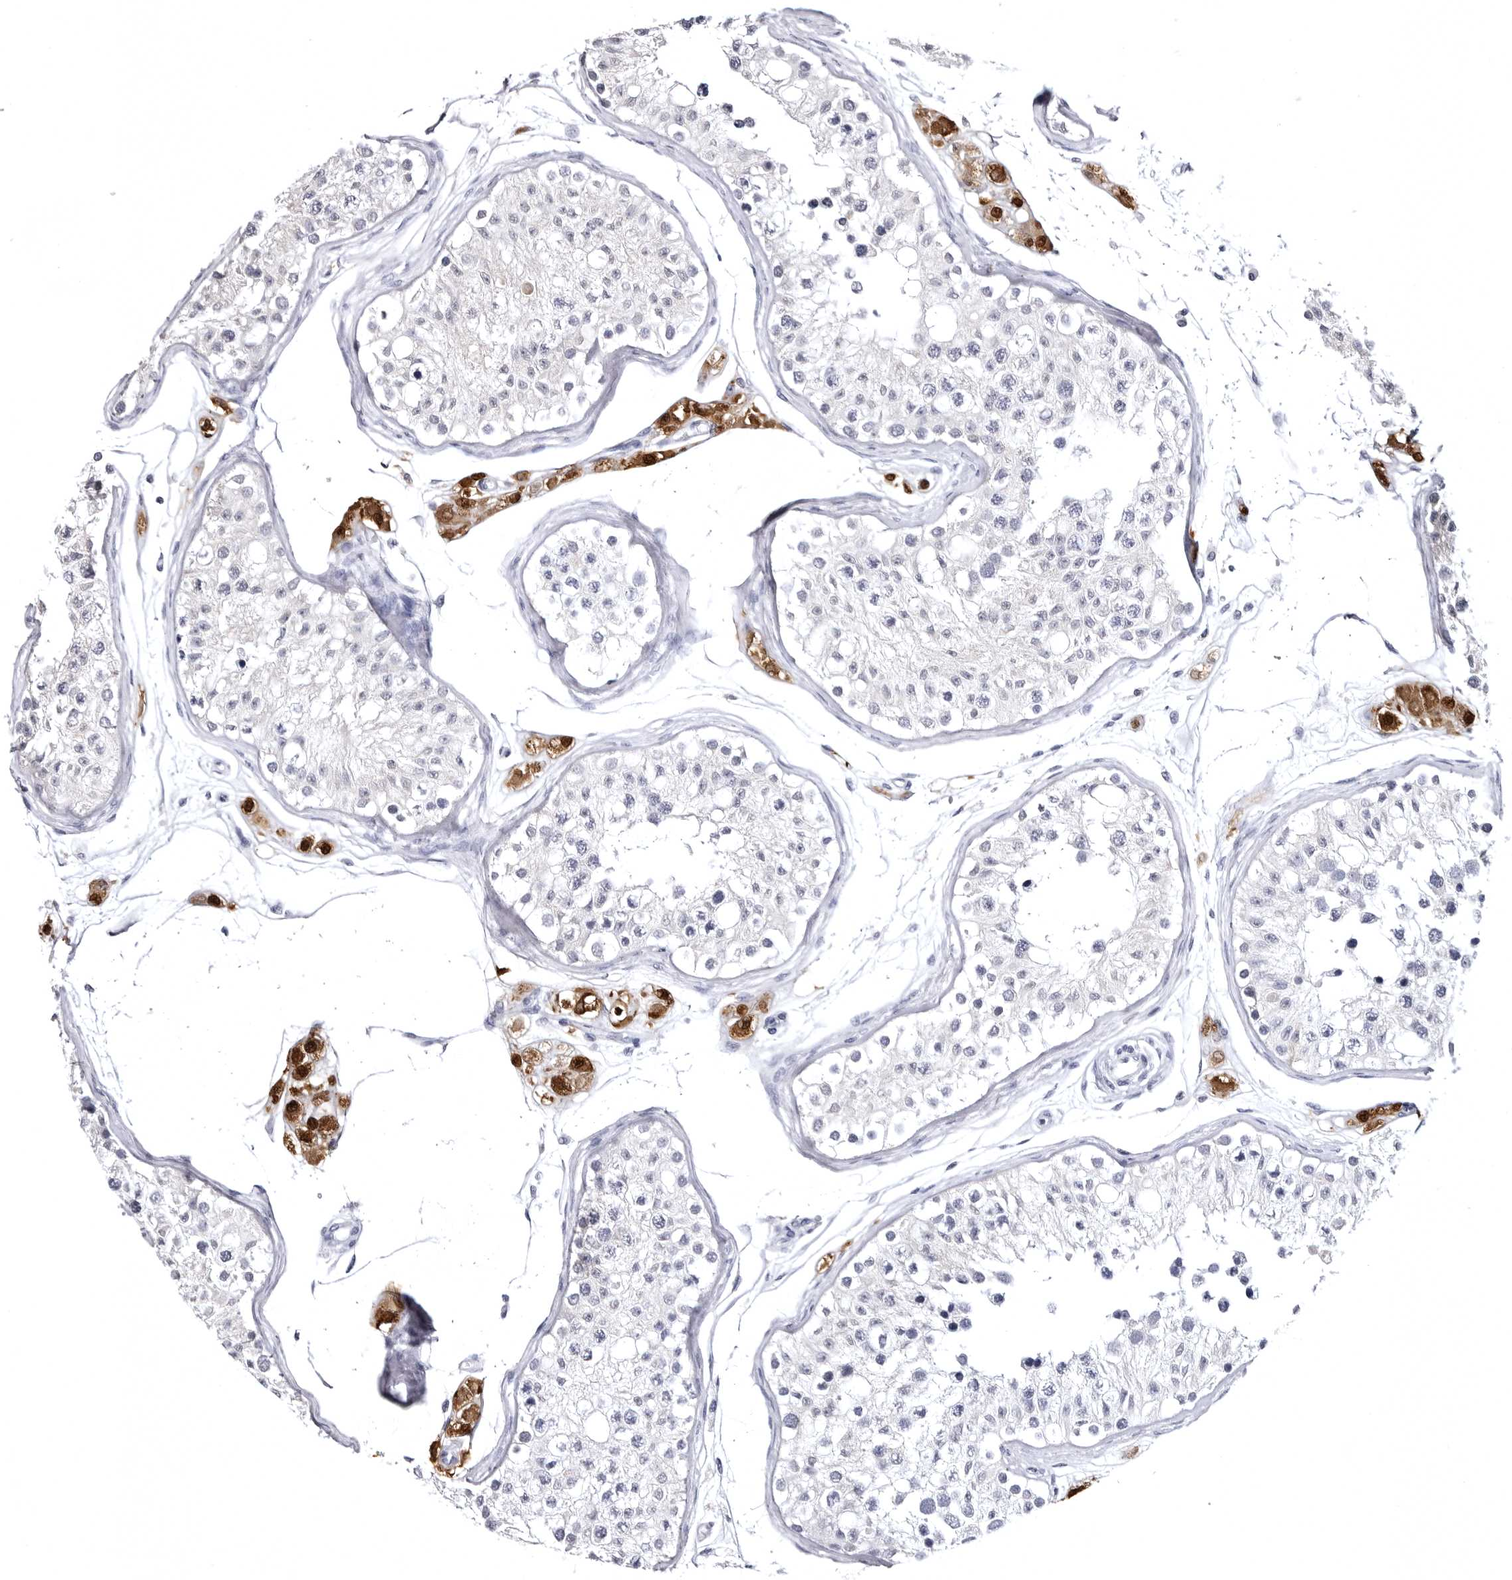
{"staining": {"intensity": "negative", "quantity": "none", "location": "none"}, "tissue": "testis", "cell_type": "Cells in seminiferous ducts", "image_type": "normal", "snomed": [{"axis": "morphology", "description": "Normal tissue, NOS"}, {"axis": "morphology", "description": "Adenocarcinoma, metastatic, NOS"}, {"axis": "topography", "description": "Testis"}], "caption": "This is a photomicrograph of immunohistochemistry staining of normal testis, which shows no expression in cells in seminiferous ducts.", "gene": "STAP2", "patient": {"sex": "male", "age": 26}}